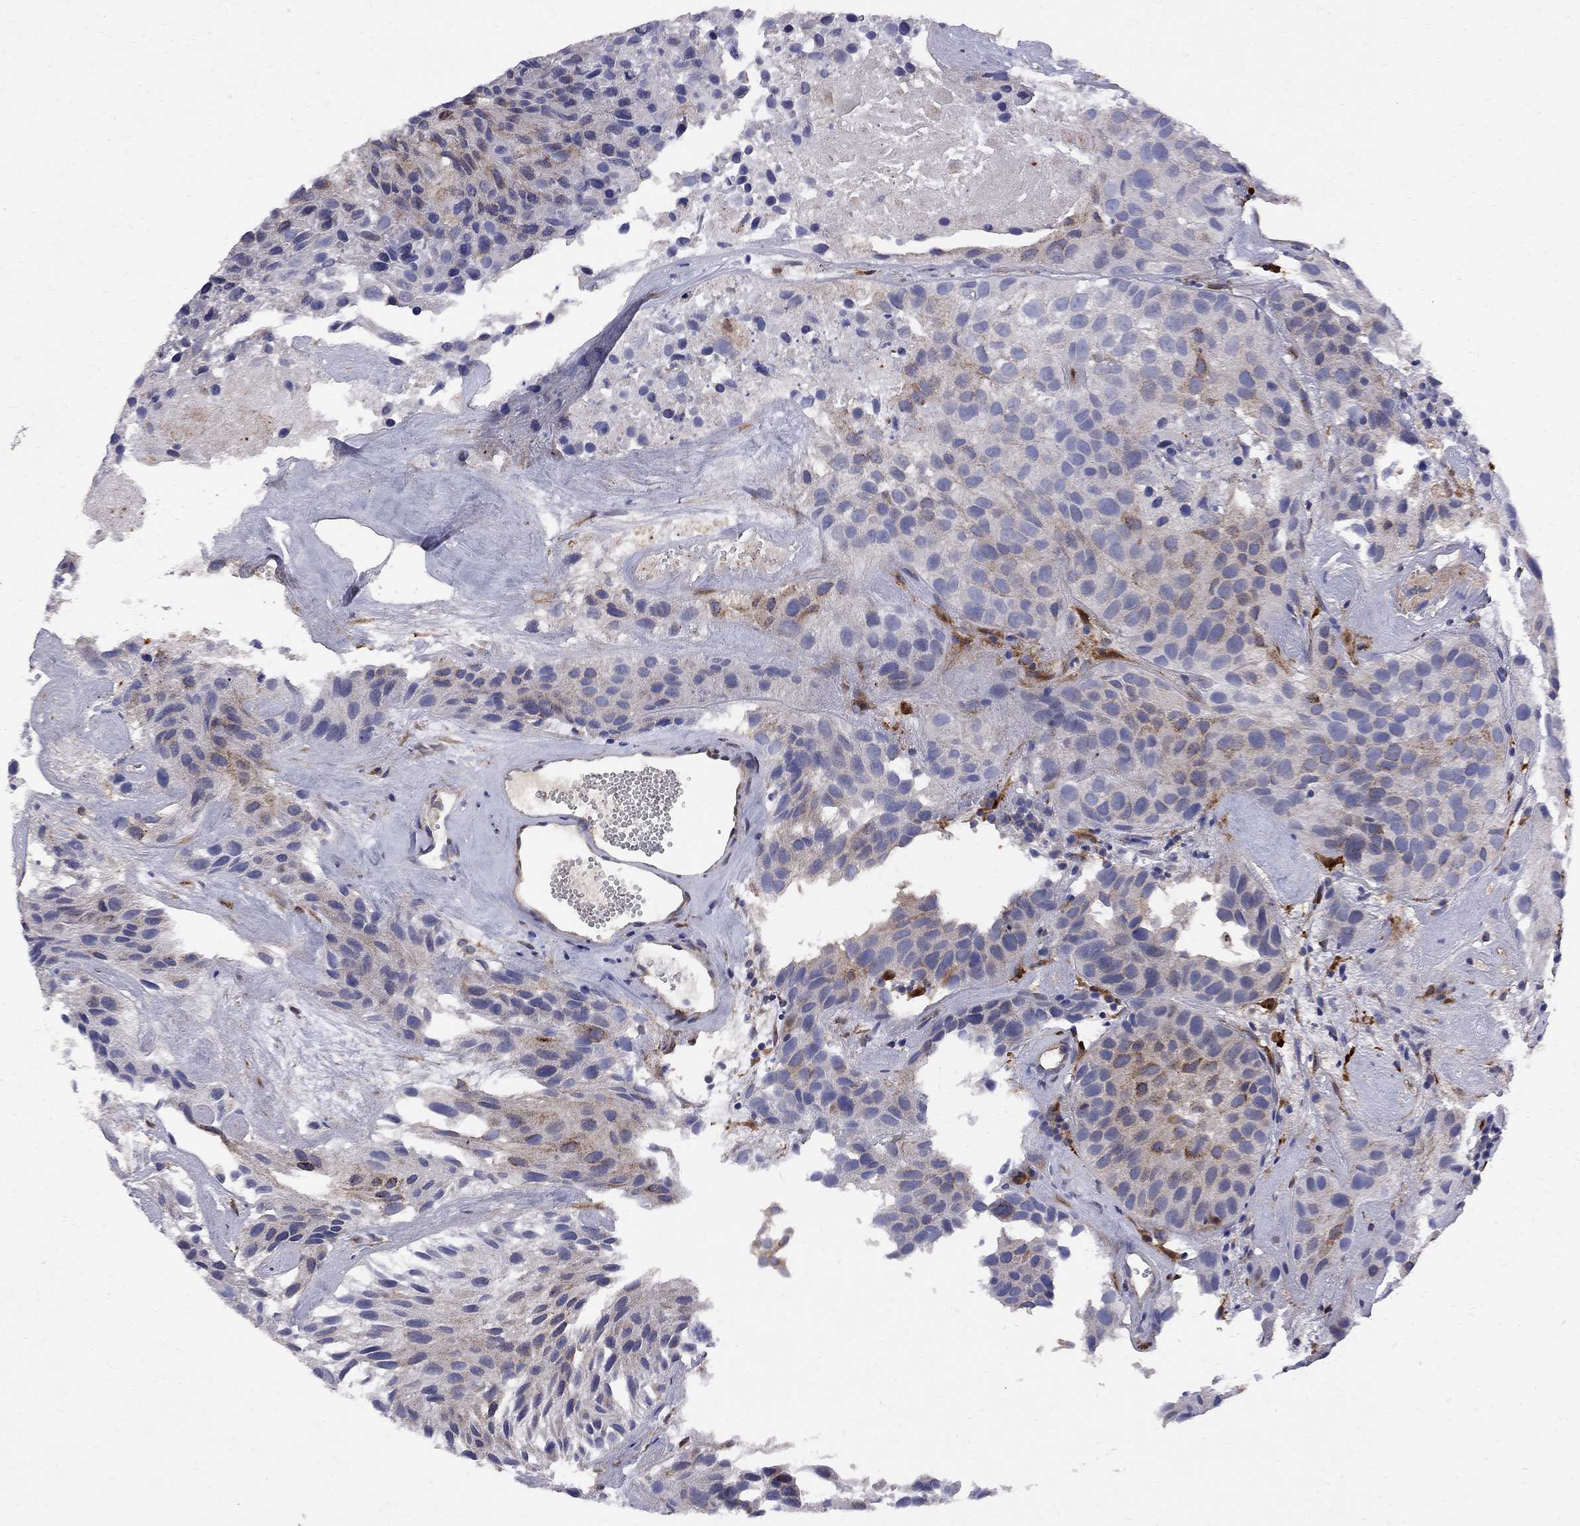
{"staining": {"intensity": "weak", "quantity": "<25%", "location": "cytoplasmic/membranous"}, "tissue": "urothelial cancer", "cell_type": "Tumor cells", "image_type": "cancer", "snomed": [{"axis": "morphology", "description": "Urothelial carcinoma, Low grade"}, {"axis": "topography", "description": "Urinary bladder"}], "caption": "Immunohistochemical staining of urothelial cancer reveals no significant staining in tumor cells.", "gene": "MTHFR", "patient": {"sex": "female", "age": 87}}